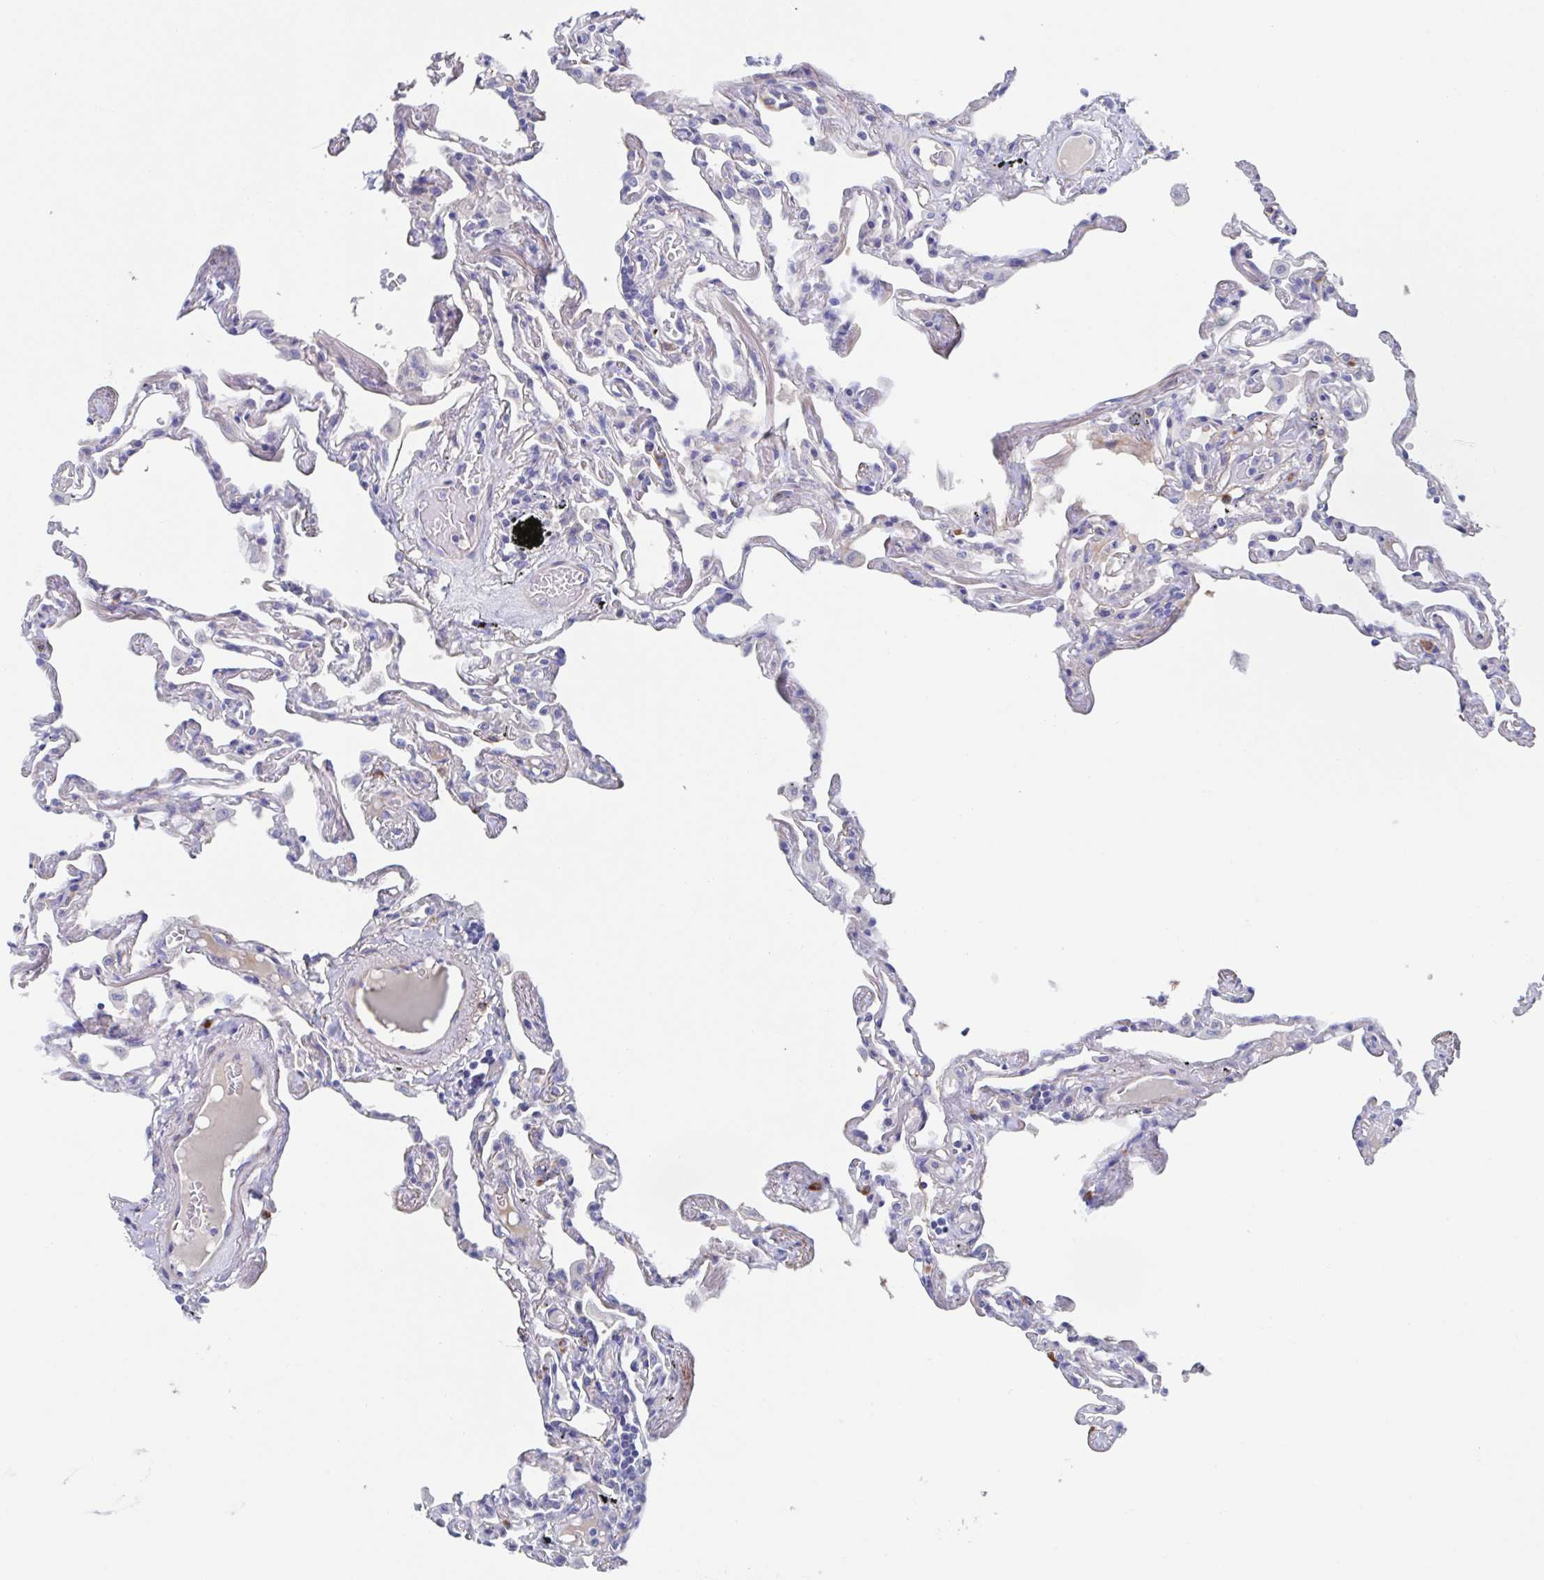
{"staining": {"intensity": "moderate", "quantity": "<25%", "location": "cytoplasmic/membranous"}, "tissue": "lung", "cell_type": "Alveolar cells", "image_type": "normal", "snomed": [{"axis": "morphology", "description": "Normal tissue, NOS"}, {"axis": "topography", "description": "Lung"}], "caption": "About <25% of alveolar cells in unremarkable human lung reveal moderate cytoplasmic/membranous protein expression as visualized by brown immunohistochemical staining.", "gene": "CDH2", "patient": {"sex": "female", "age": 67}}